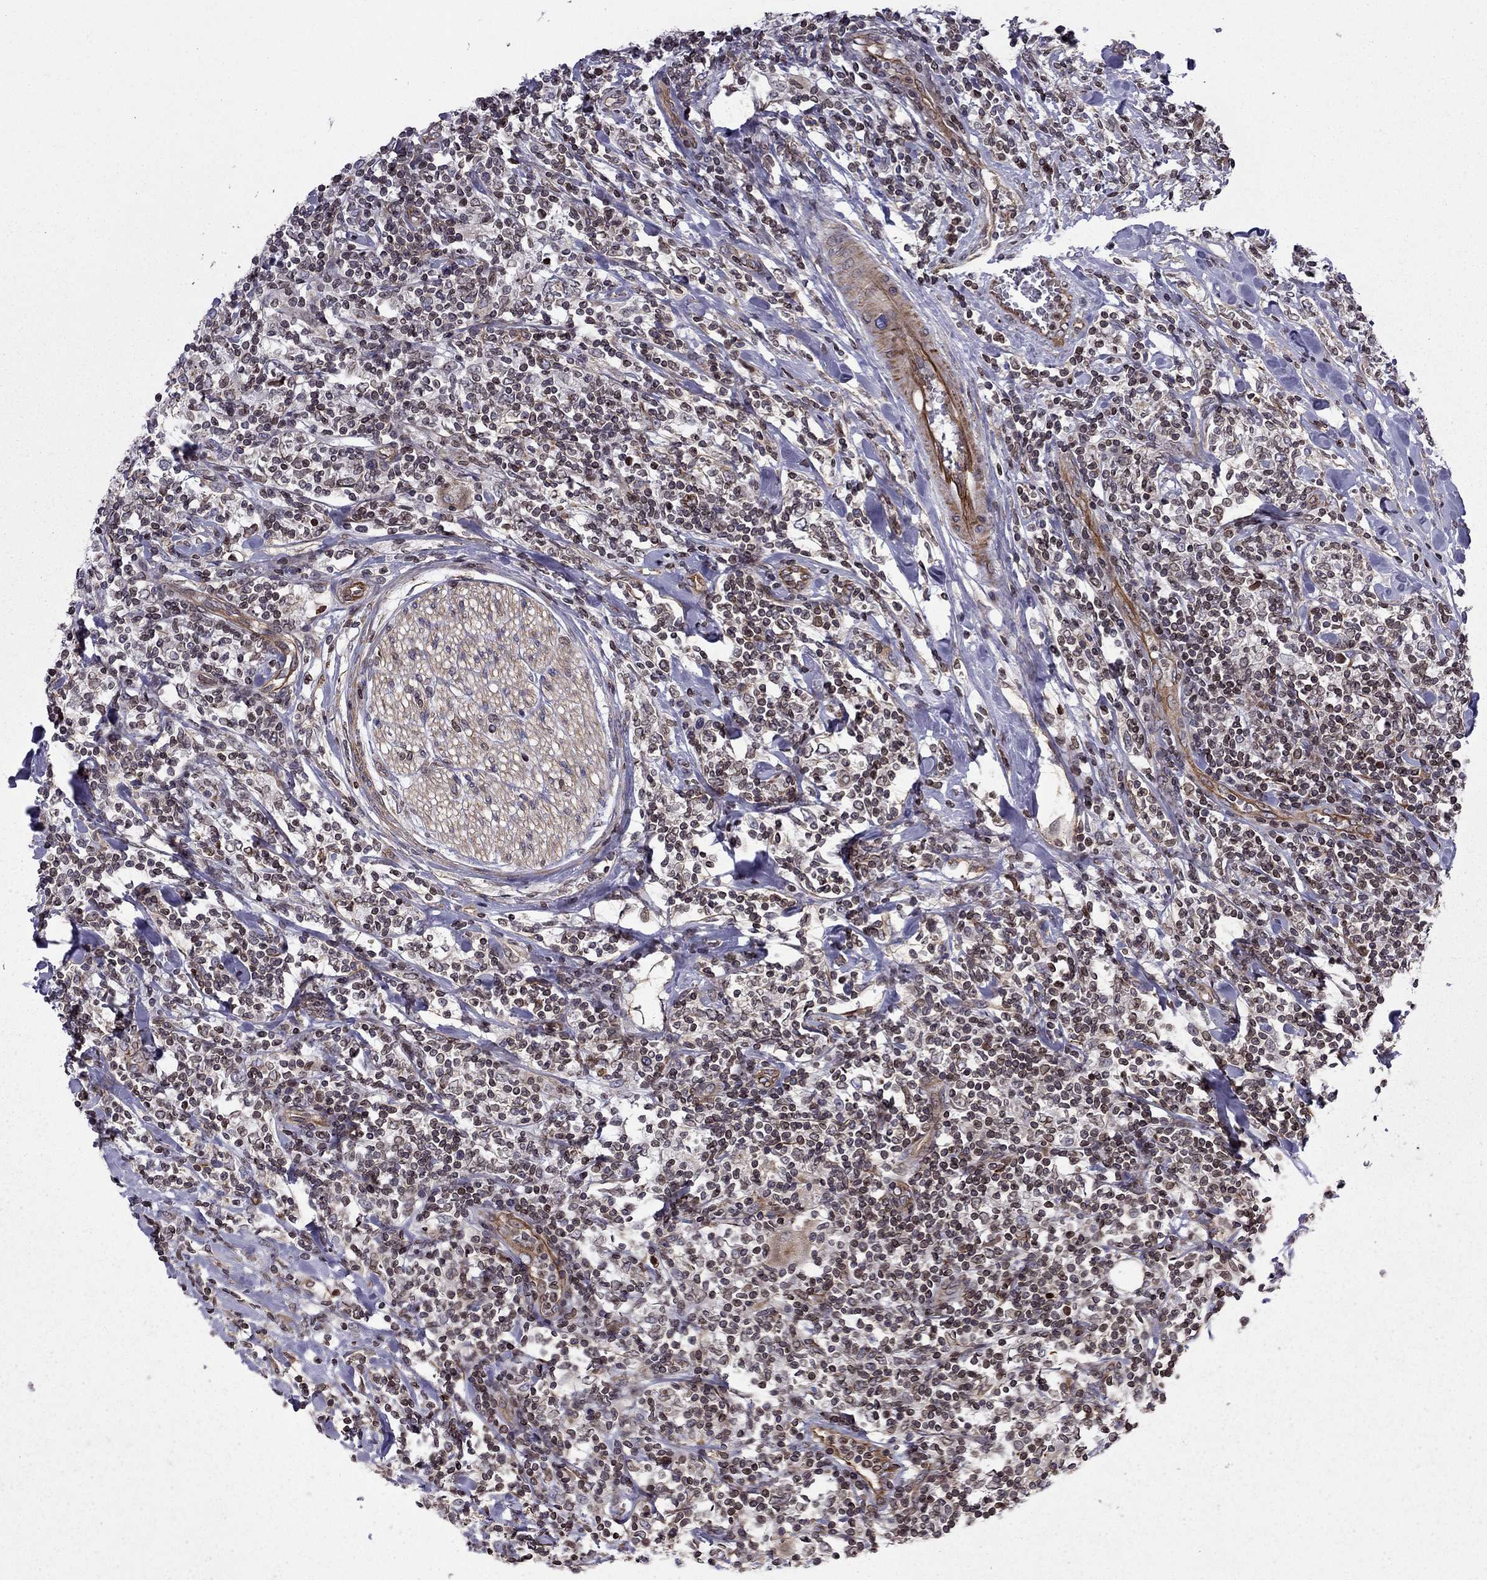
{"staining": {"intensity": "moderate", "quantity": ">75%", "location": "nuclear"}, "tissue": "lymphoma", "cell_type": "Tumor cells", "image_type": "cancer", "snomed": [{"axis": "morphology", "description": "Malignant lymphoma, non-Hodgkin's type, High grade"}, {"axis": "topography", "description": "Lymph node"}], "caption": "Immunohistochemical staining of lymphoma demonstrates moderate nuclear protein expression in about >75% of tumor cells. The staining was performed using DAB to visualize the protein expression in brown, while the nuclei were stained in blue with hematoxylin (Magnification: 20x).", "gene": "CDC42BPA", "patient": {"sex": "female", "age": 84}}